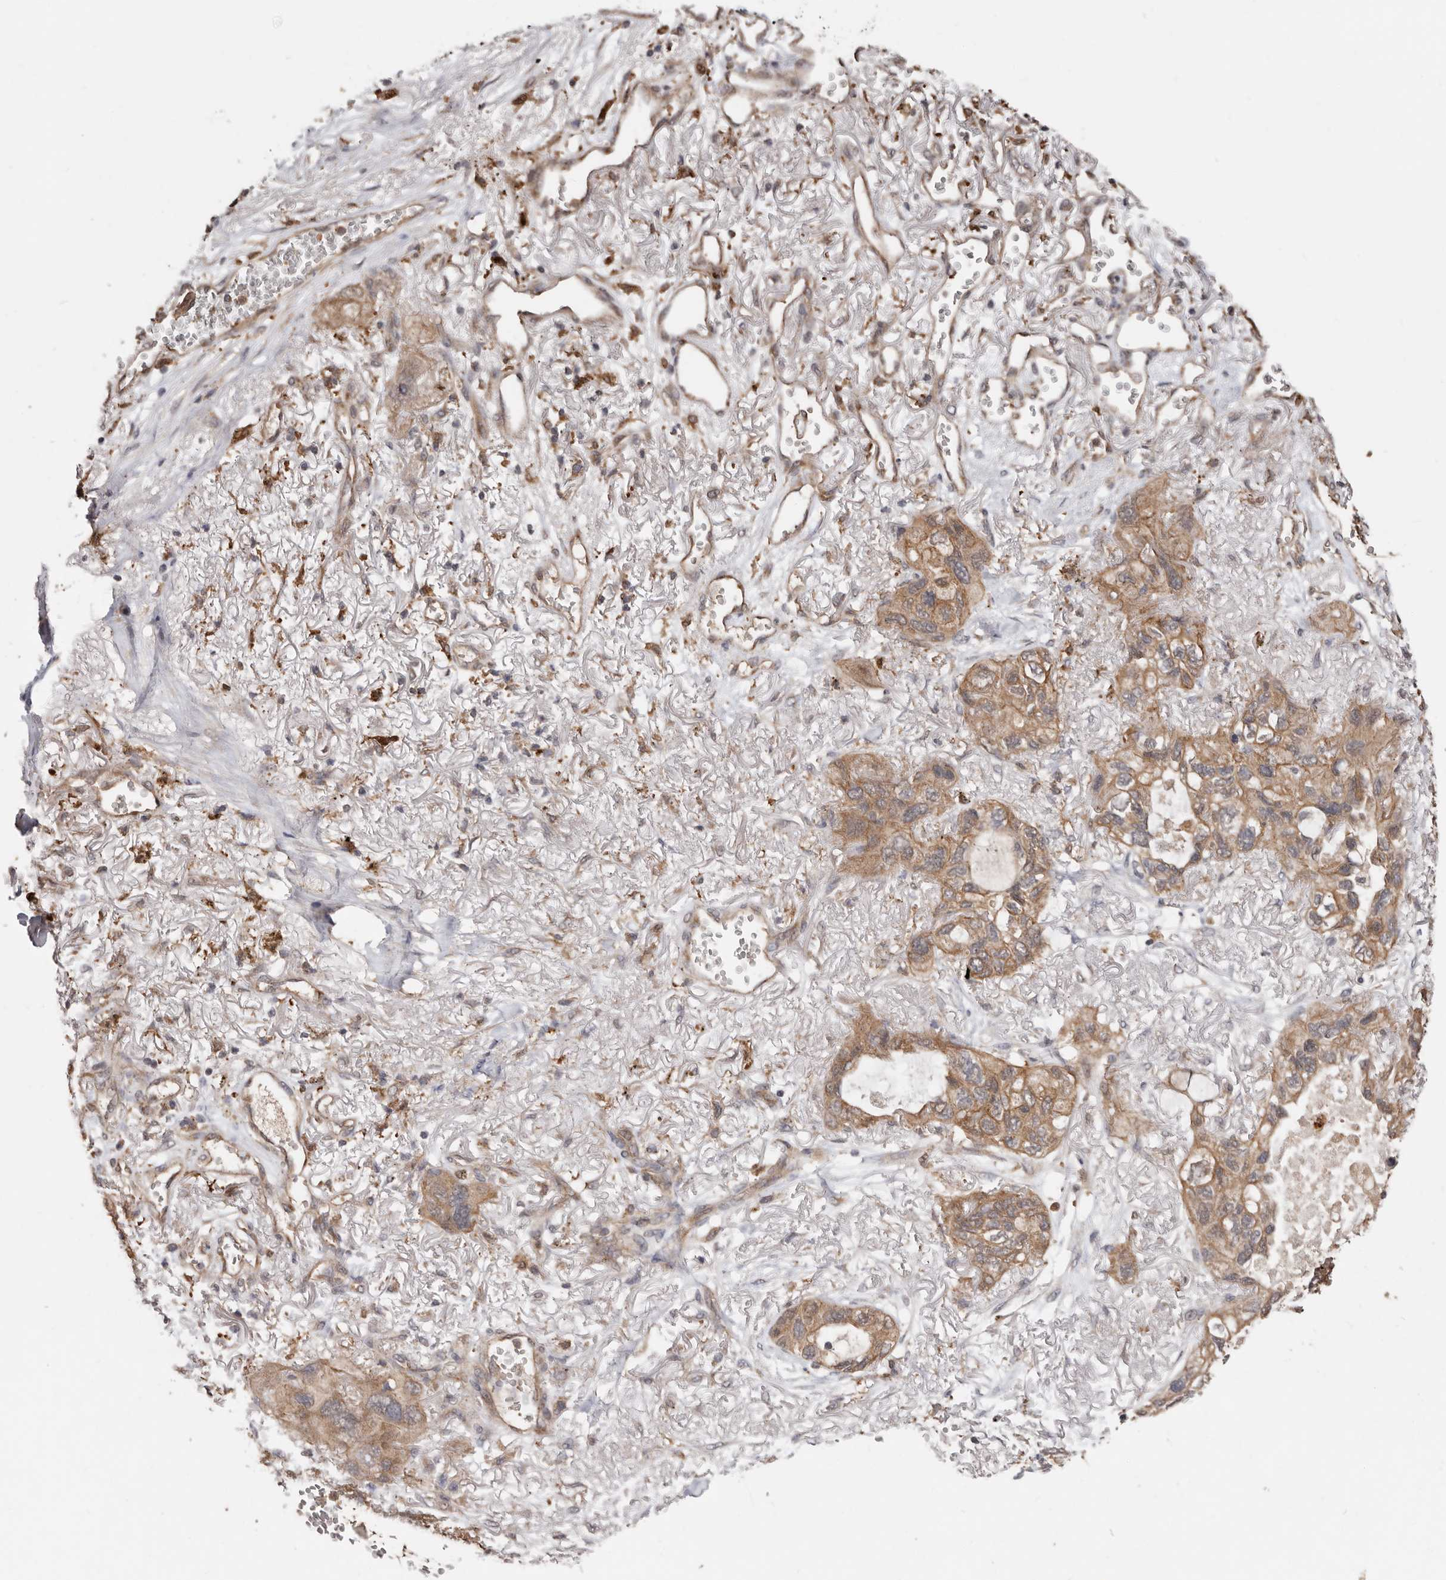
{"staining": {"intensity": "moderate", "quantity": ">75%", "location": "cytoplasmic/membranous"}, "tissue": "lung cancer", "cell_type": "Tumor cells", "image_type": "cancer", "snomed": [{"axis": "morphology", "description": "Squamous cell carcinoma, NOS"}, {"axis": "topography", "description": "Lung"}], "caption": "This micrograph displays immunohistochemistry staining of human squamous cell carcinoma (lung), with medium moderate cytoplasmic/membranous staining in about >75% of tumor cells.", "gene": "RSPO2", "patient": {"sex": "female", "age": 73}}